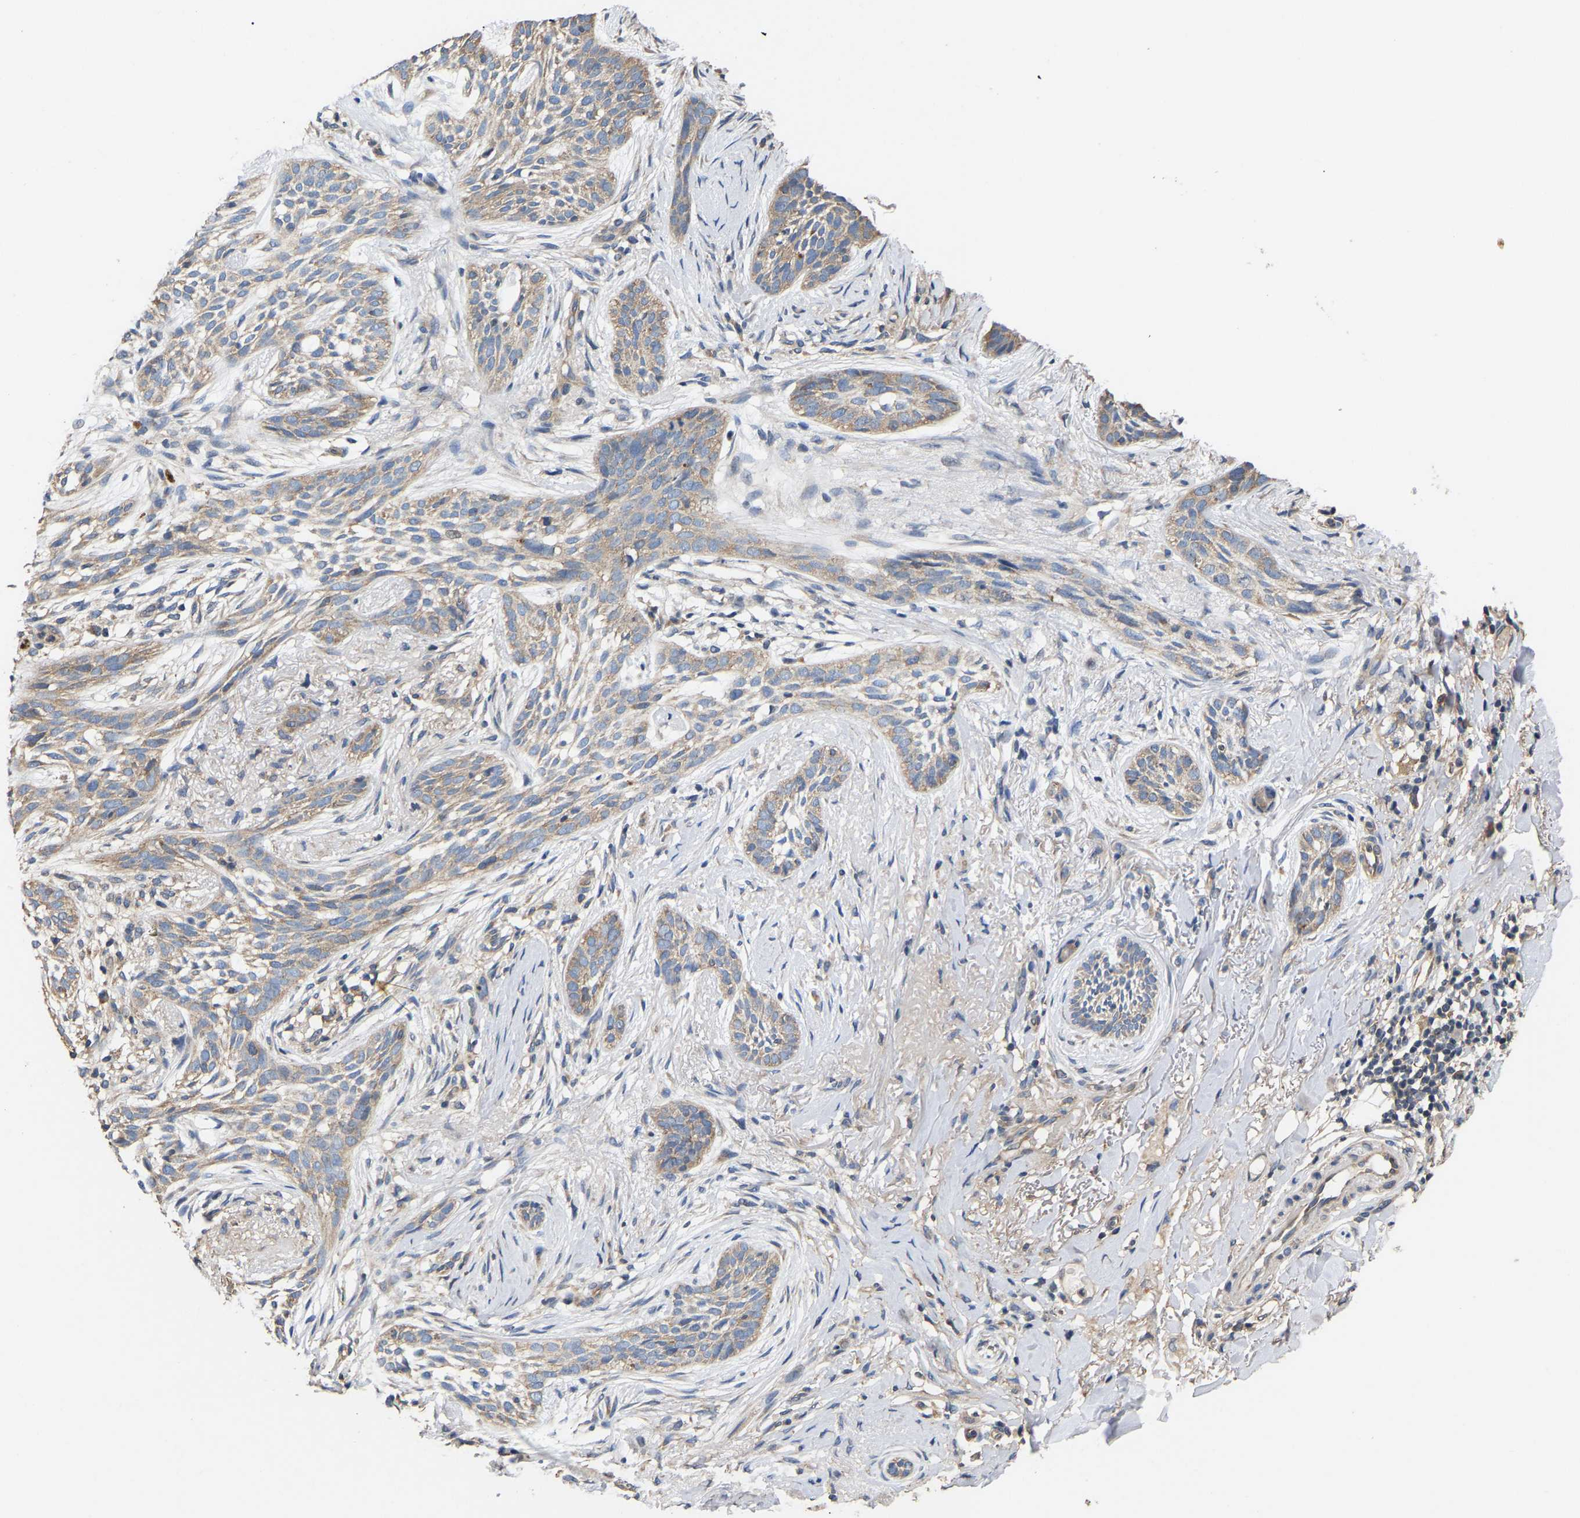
{"staining": {"intensity": "weak", "quantity": ">75%", "location": "cytoplasmic/membranous"}, "tissue": "skin cancer", "cell_type": "Tumor cells", "image_type": "cancer", "snomed": [{"axis": "morphology", "description": "Basal cell carcinoma"}, {"axis": "topography", "description": "Skin"}], "caption": "This histopathology image exhibits immunohistochemistry staining of basal cell carcinoma (skin), with low weak cytoplasmic/membranous positivity in about >75% of tumor cells.", "gene": "AIMP2", "patient": {"sex": "female", "age": 88}}